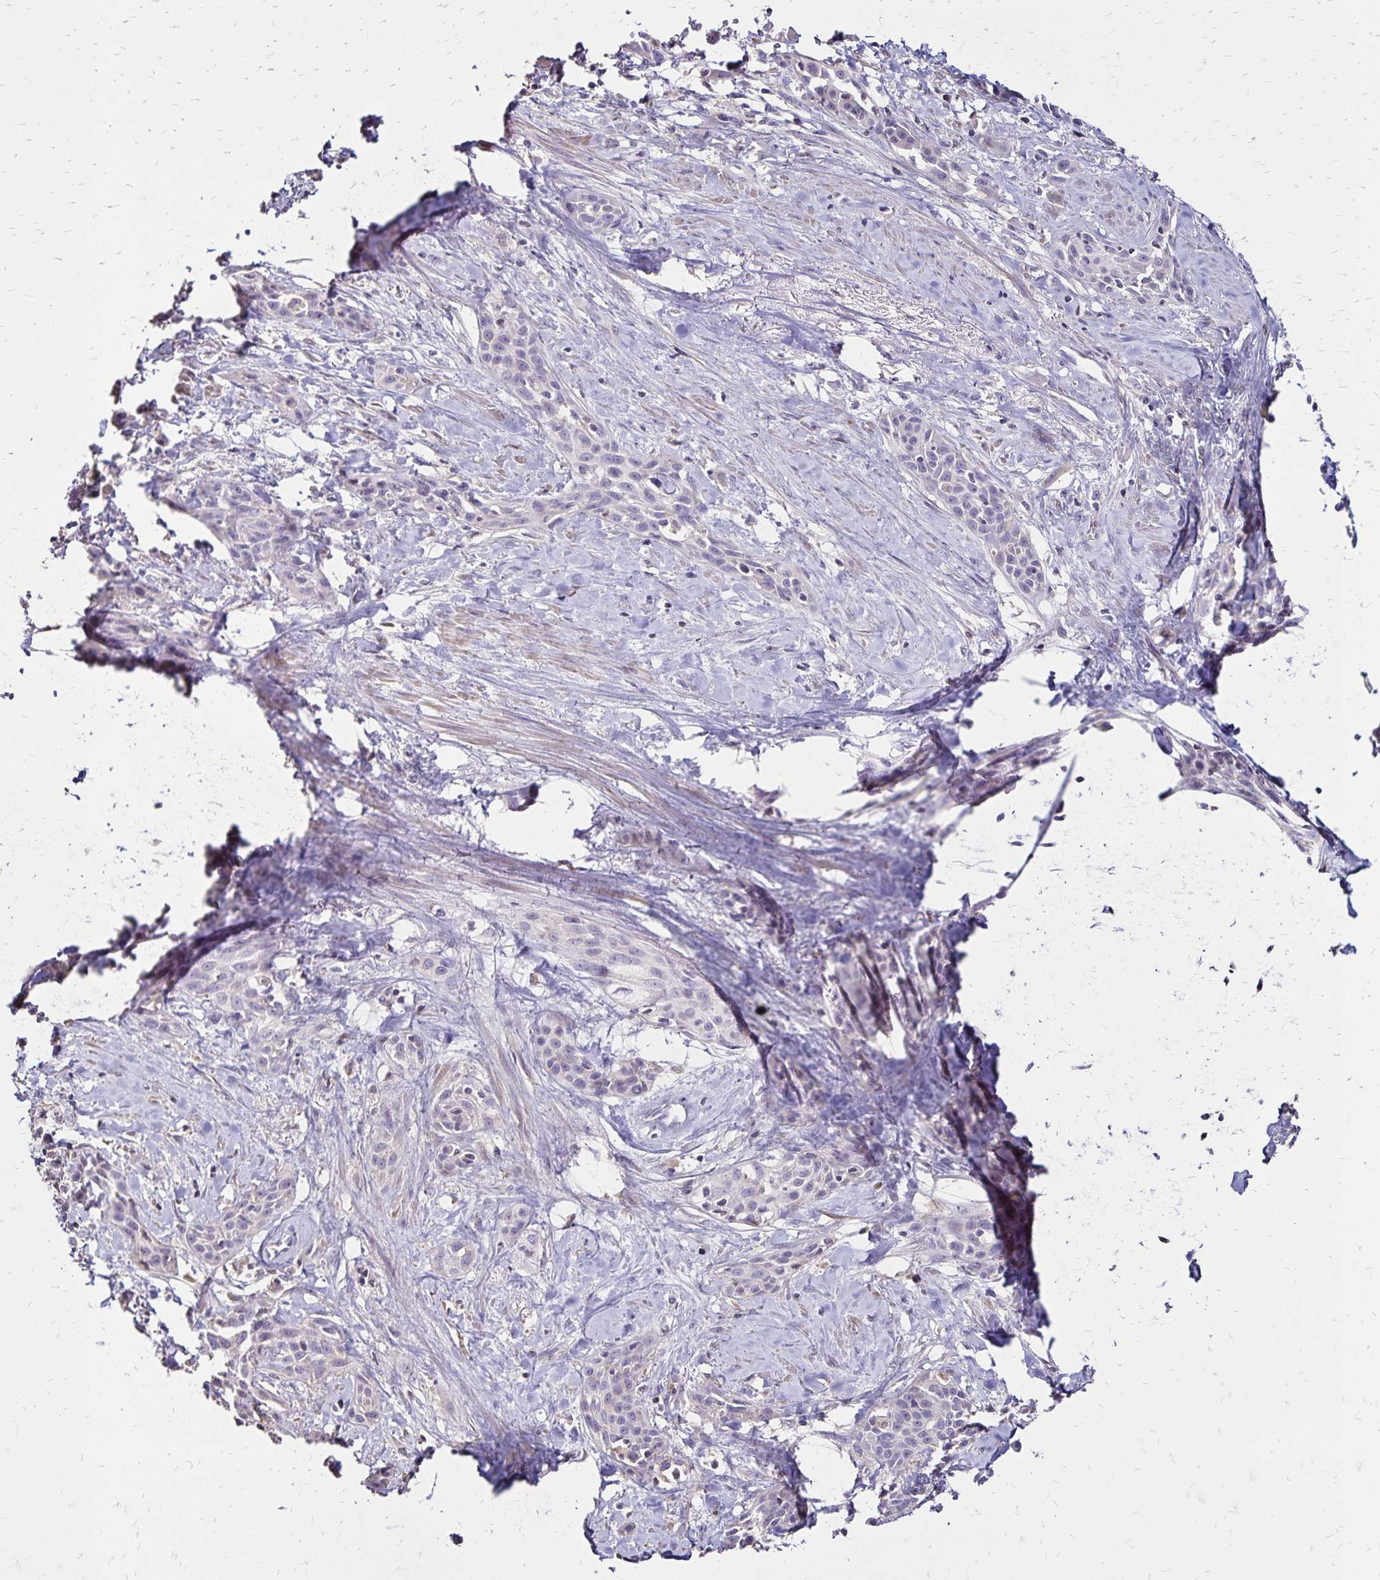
{"staining": {"intensity": "negative", "quantity": "none", "location": "none"}, "tissue": "skin cancer", "cell_type": "Tumor cells", "image_type": "cancer", "snomed": [{"axis": "morphology", "description": "Squamous cell carcinoma, NOS"}, {"axis": "topography", "description": "Skin"}, {"axis": "topography", "description": "Anal"}], "caption": "A histopathology image of human skin squamous cell carcinoma is negative for staining in tumor cells. (DAB immunohistochemistry, high magnification).", "gene": "KISS1", "patient": {"sex": "male", "age": 64}}